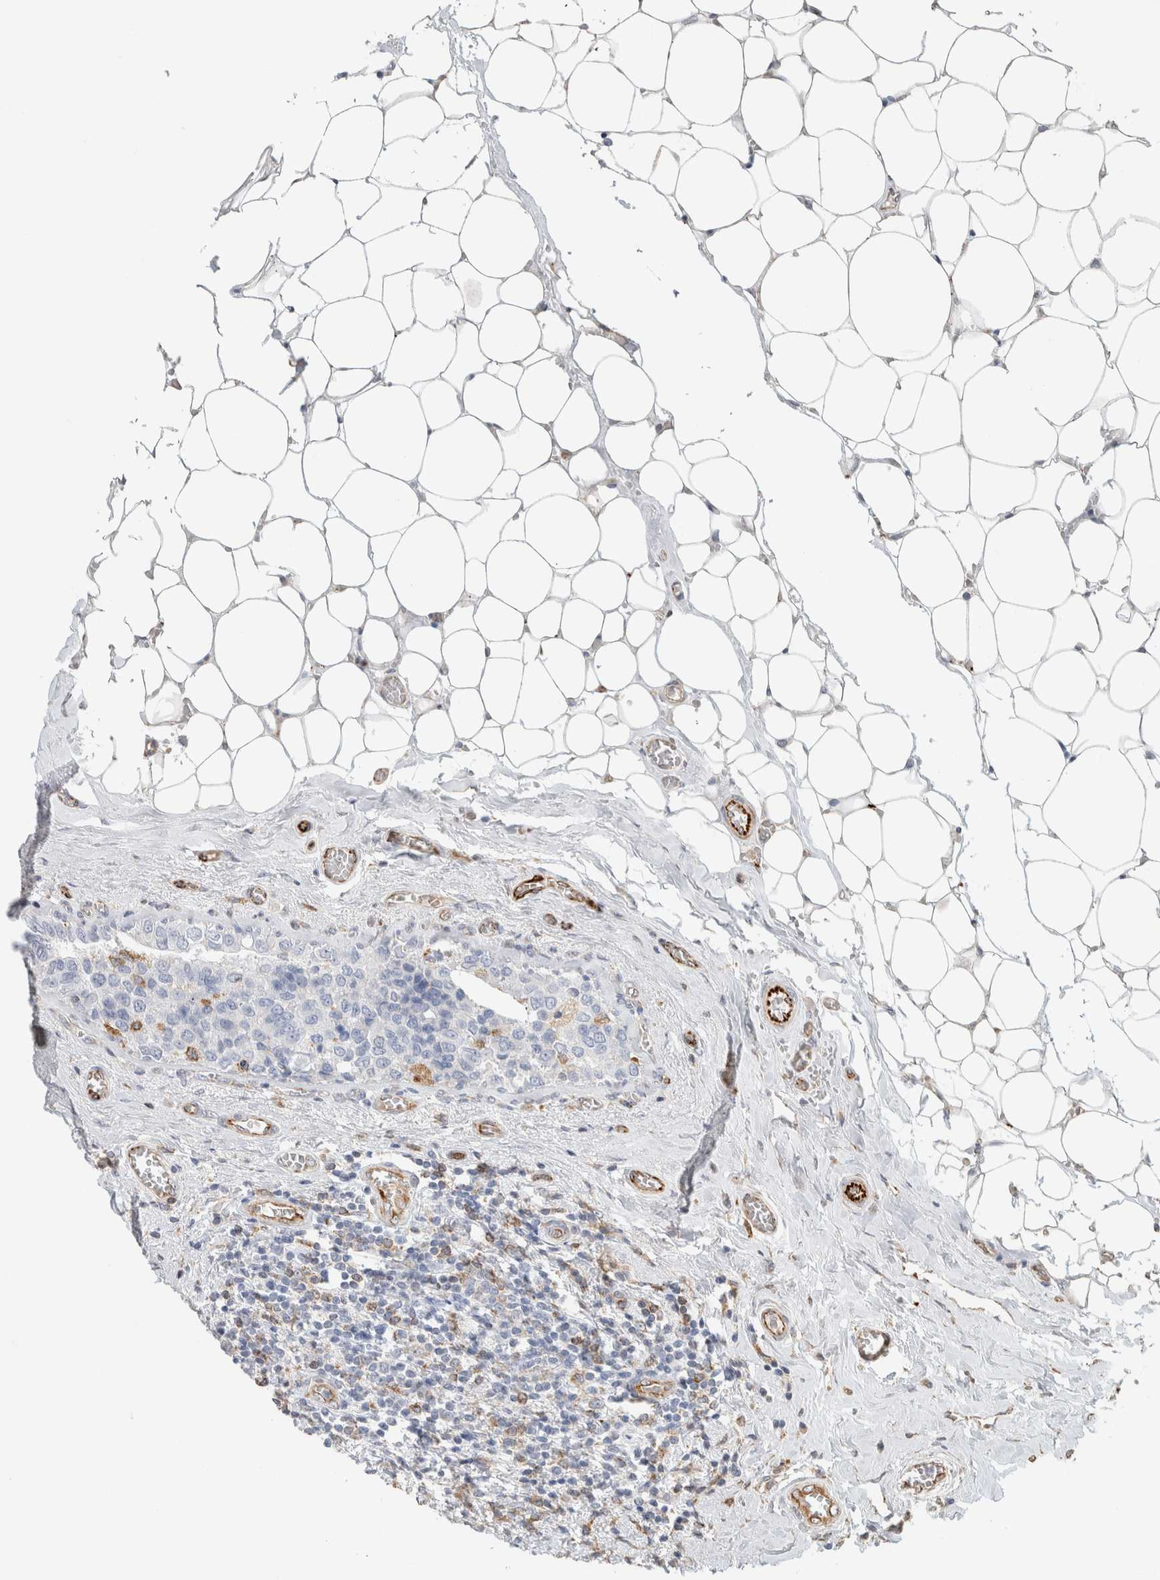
{"staining": {"intensity": "negative", "quantity": "none", "location": "none"}, "tissue": "breast cancer", "cell_type": "Tumor cells", "image_type": "cancer", "snomed": [{"axis": "morphology", "description": "Normal tissue, NOS"}, {"axis": "morphology", "description": "Duct carcinoma"}, {"axis": "topography", "description": "Breast"}], "caption": "A high-resolution micrograph shows immunohistochemistry (IHC) staining of intraductal carcinoma (breast), which demonstrates no significant expression in tumor cells. (Brightfield microscopy of DAB (3,3'-diaminobenzidine) immunohistochemistry (IHC) at high magnification).", "gene": "LY86", "patient": {"sex": "female", "age": 43}}